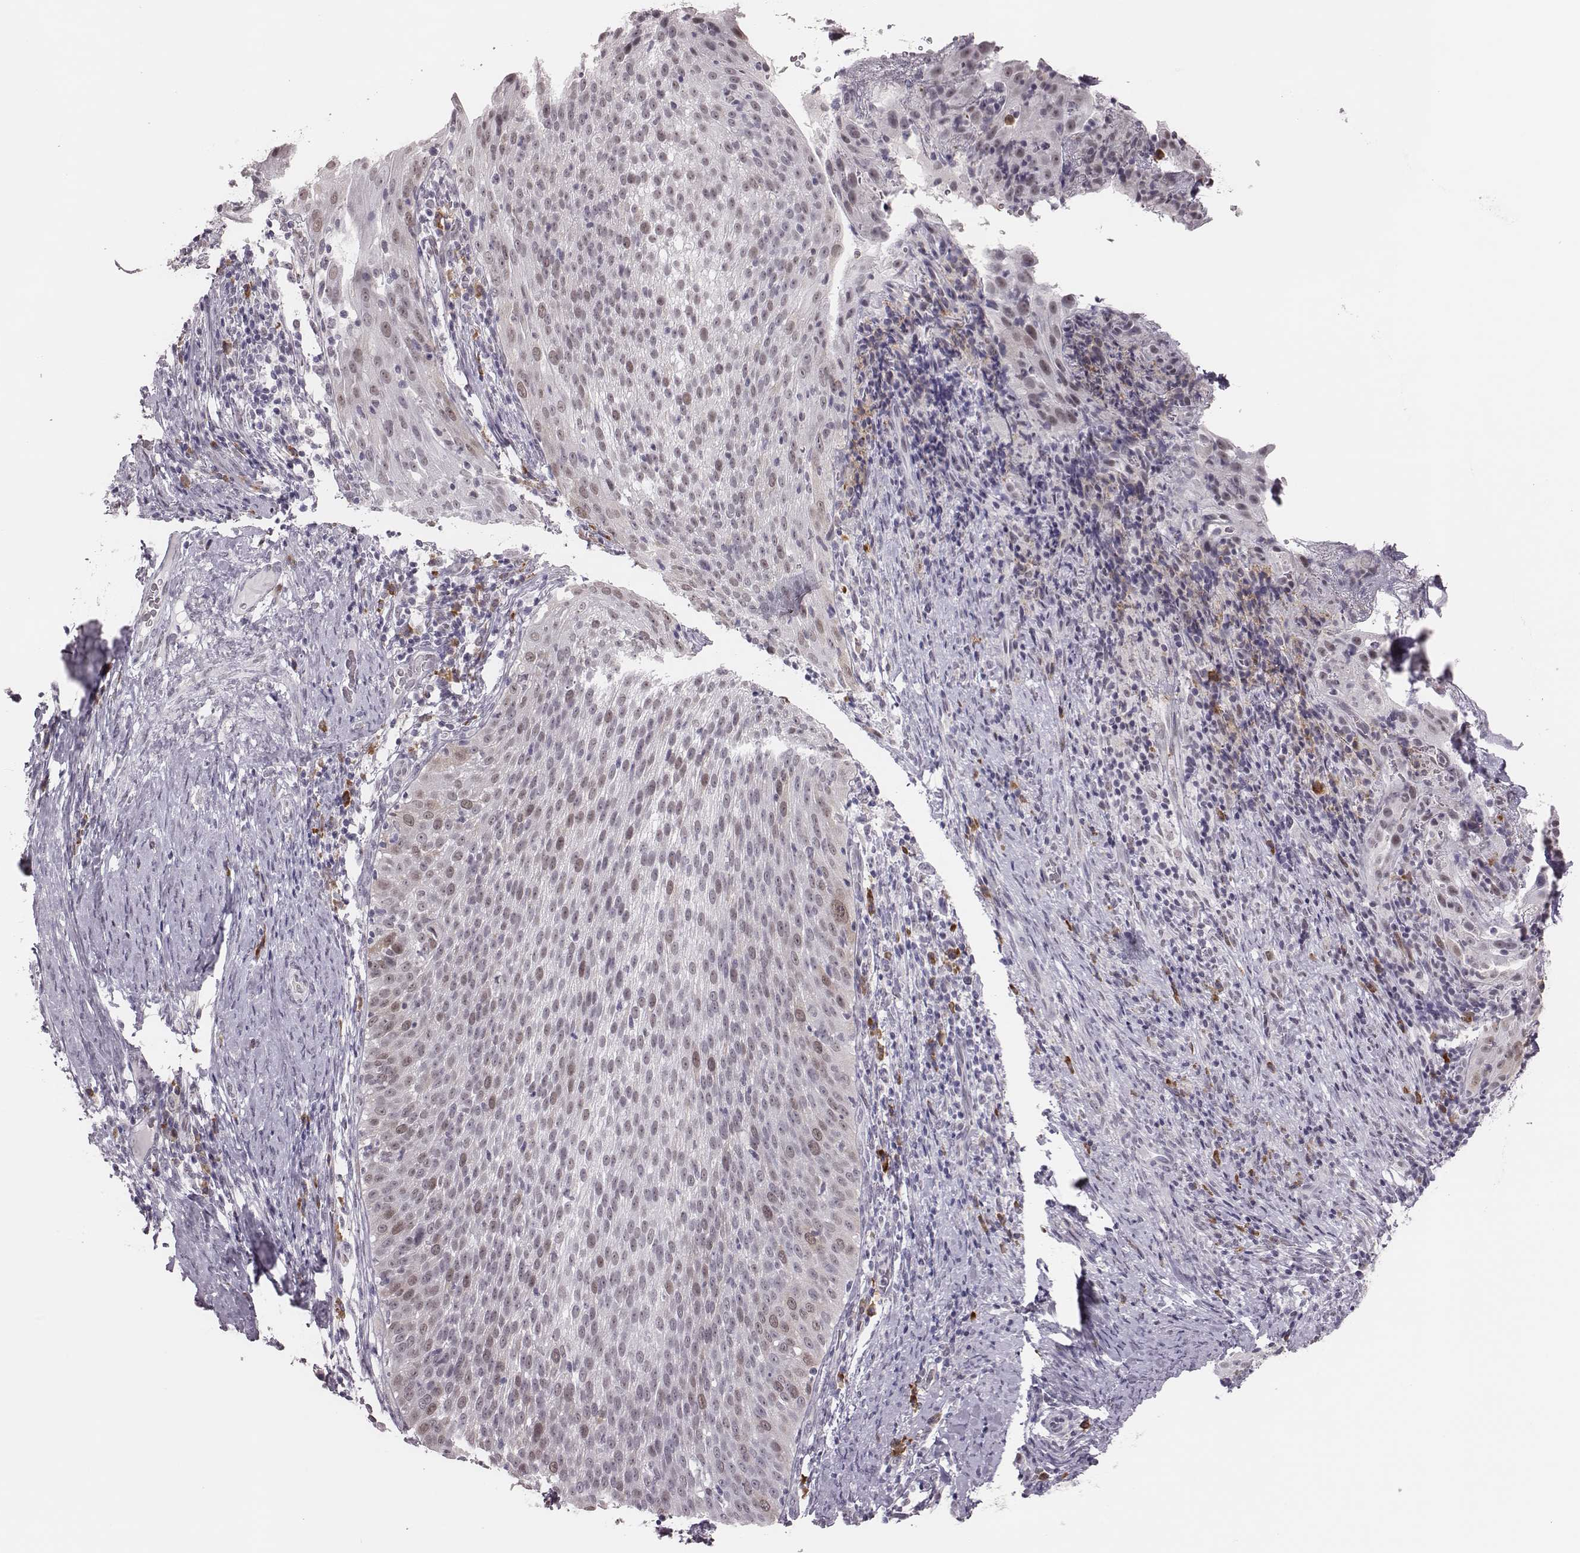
{"staining": {"intensity": "weak", "quantity": "25%-75%", "location": "nuclear"}, "tissue": "cervical cancer", "cell_type": "Tumor cells", "image_type": "cancer", "snomed": [{"axis": "morphology", "description": "Squamous cell carcinoma, NOS"}, {"axis": "topography", "description": "Cervix"}], "caption": "Protein staining by IHC demonstrates weak nuclear staining in about 25%-75% of tumor cells in cervical cancer. Immunohistochemistry (ihc) stains the protein of interest in brown and the nuclei are stained blue.", "gene": "PBK", "patient": {"sex": "female", "age": 51}}